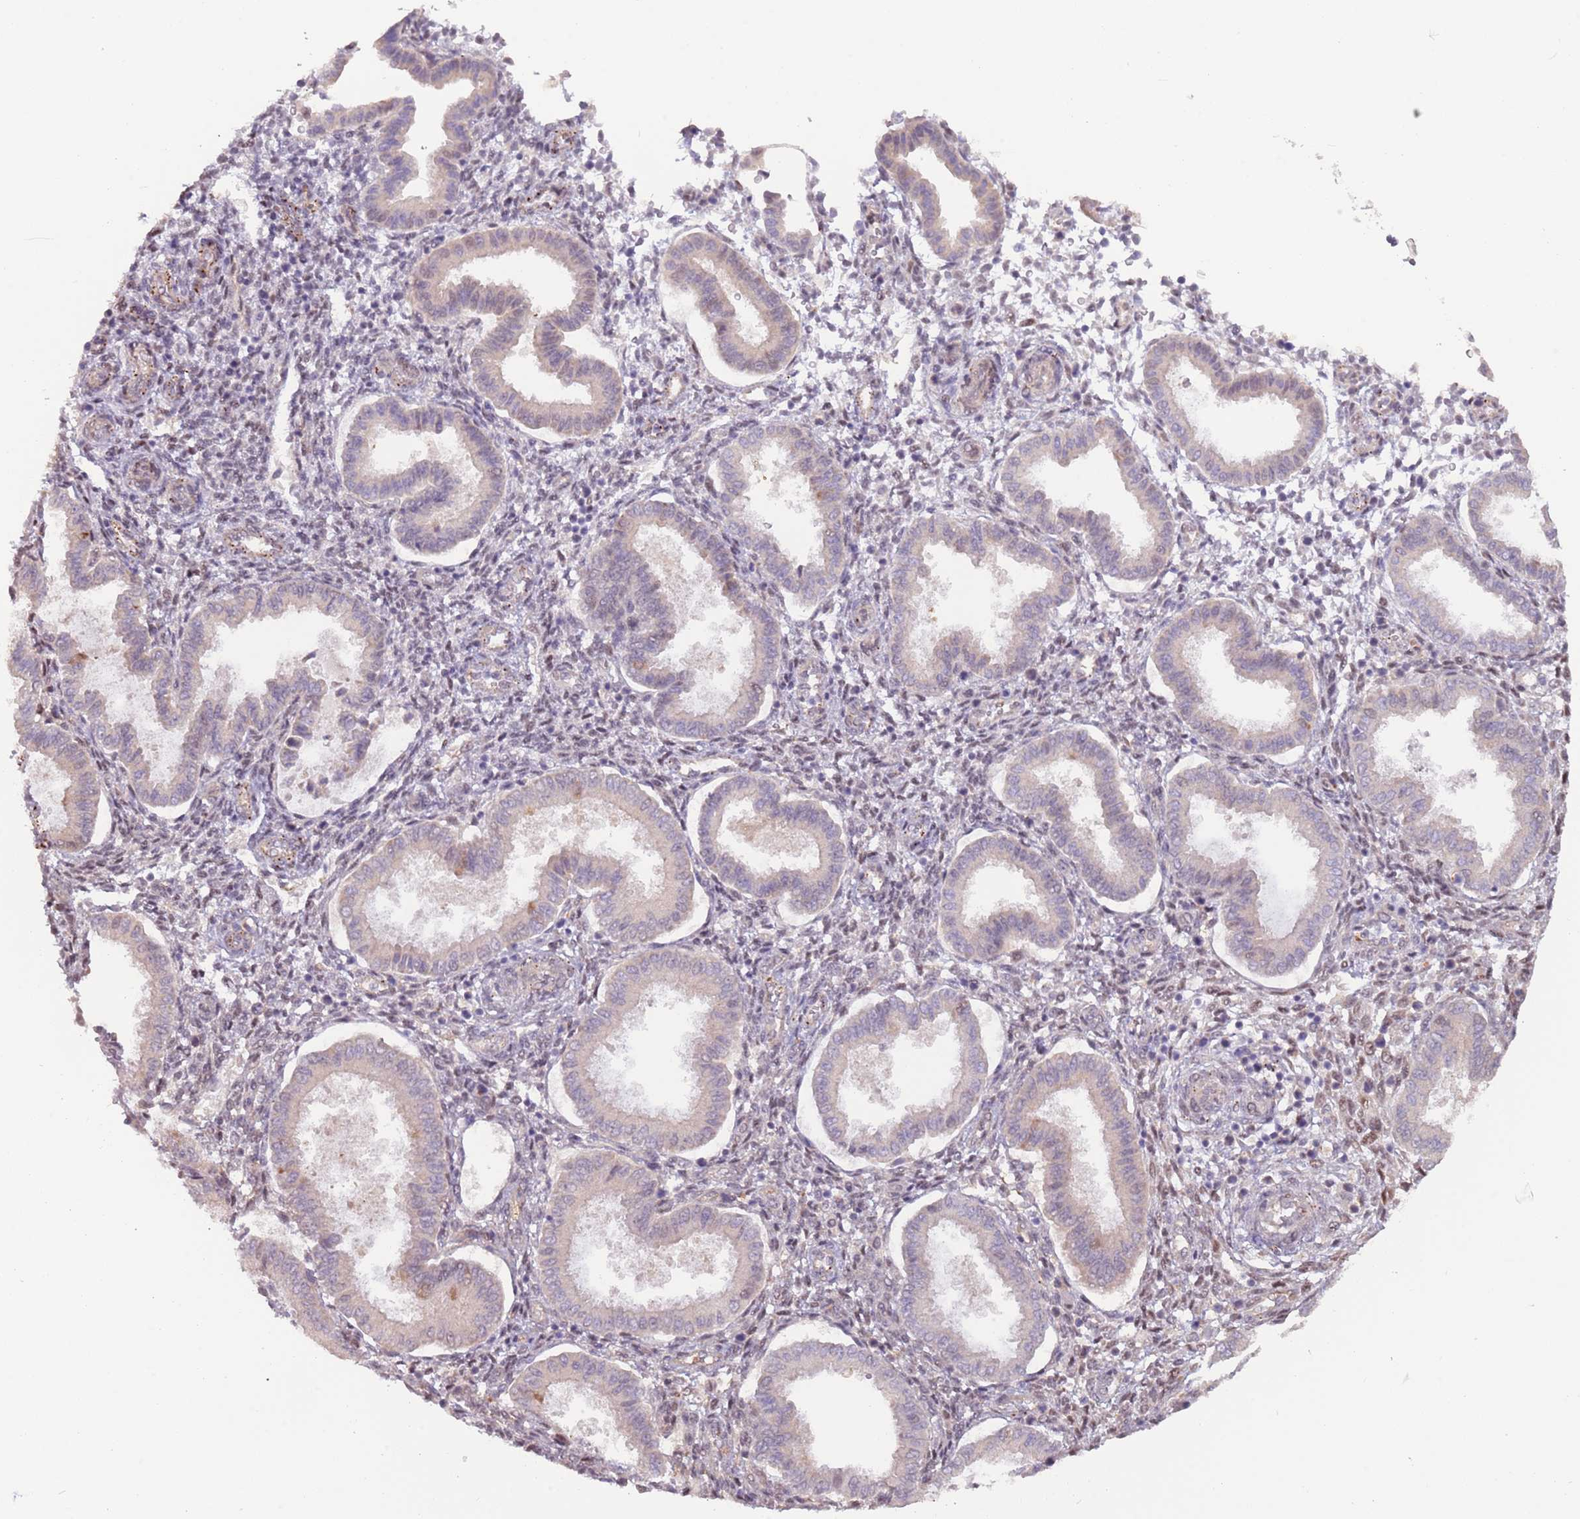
{"staining": {"intensity": "weak", "quantity": "<25%", "location": "nuclear"}, "tissue": "endometrium", "cell_type": "Cells in endometrial stroma", "image_type": "normal", "snomed": [{"axis": "morphology", "description": "Normal tissue, NOS"}, {"axis": "topography", "description": "Endometrium"}], "caption": "DAB (3,3'-diaminobenzidine) immunohistochemical staining of benign human endometrium demonstrates no significant positivity in cells in endometrial stroma.", "gene": "LDHD", "patient": {"sex": "female", "age": 24}}